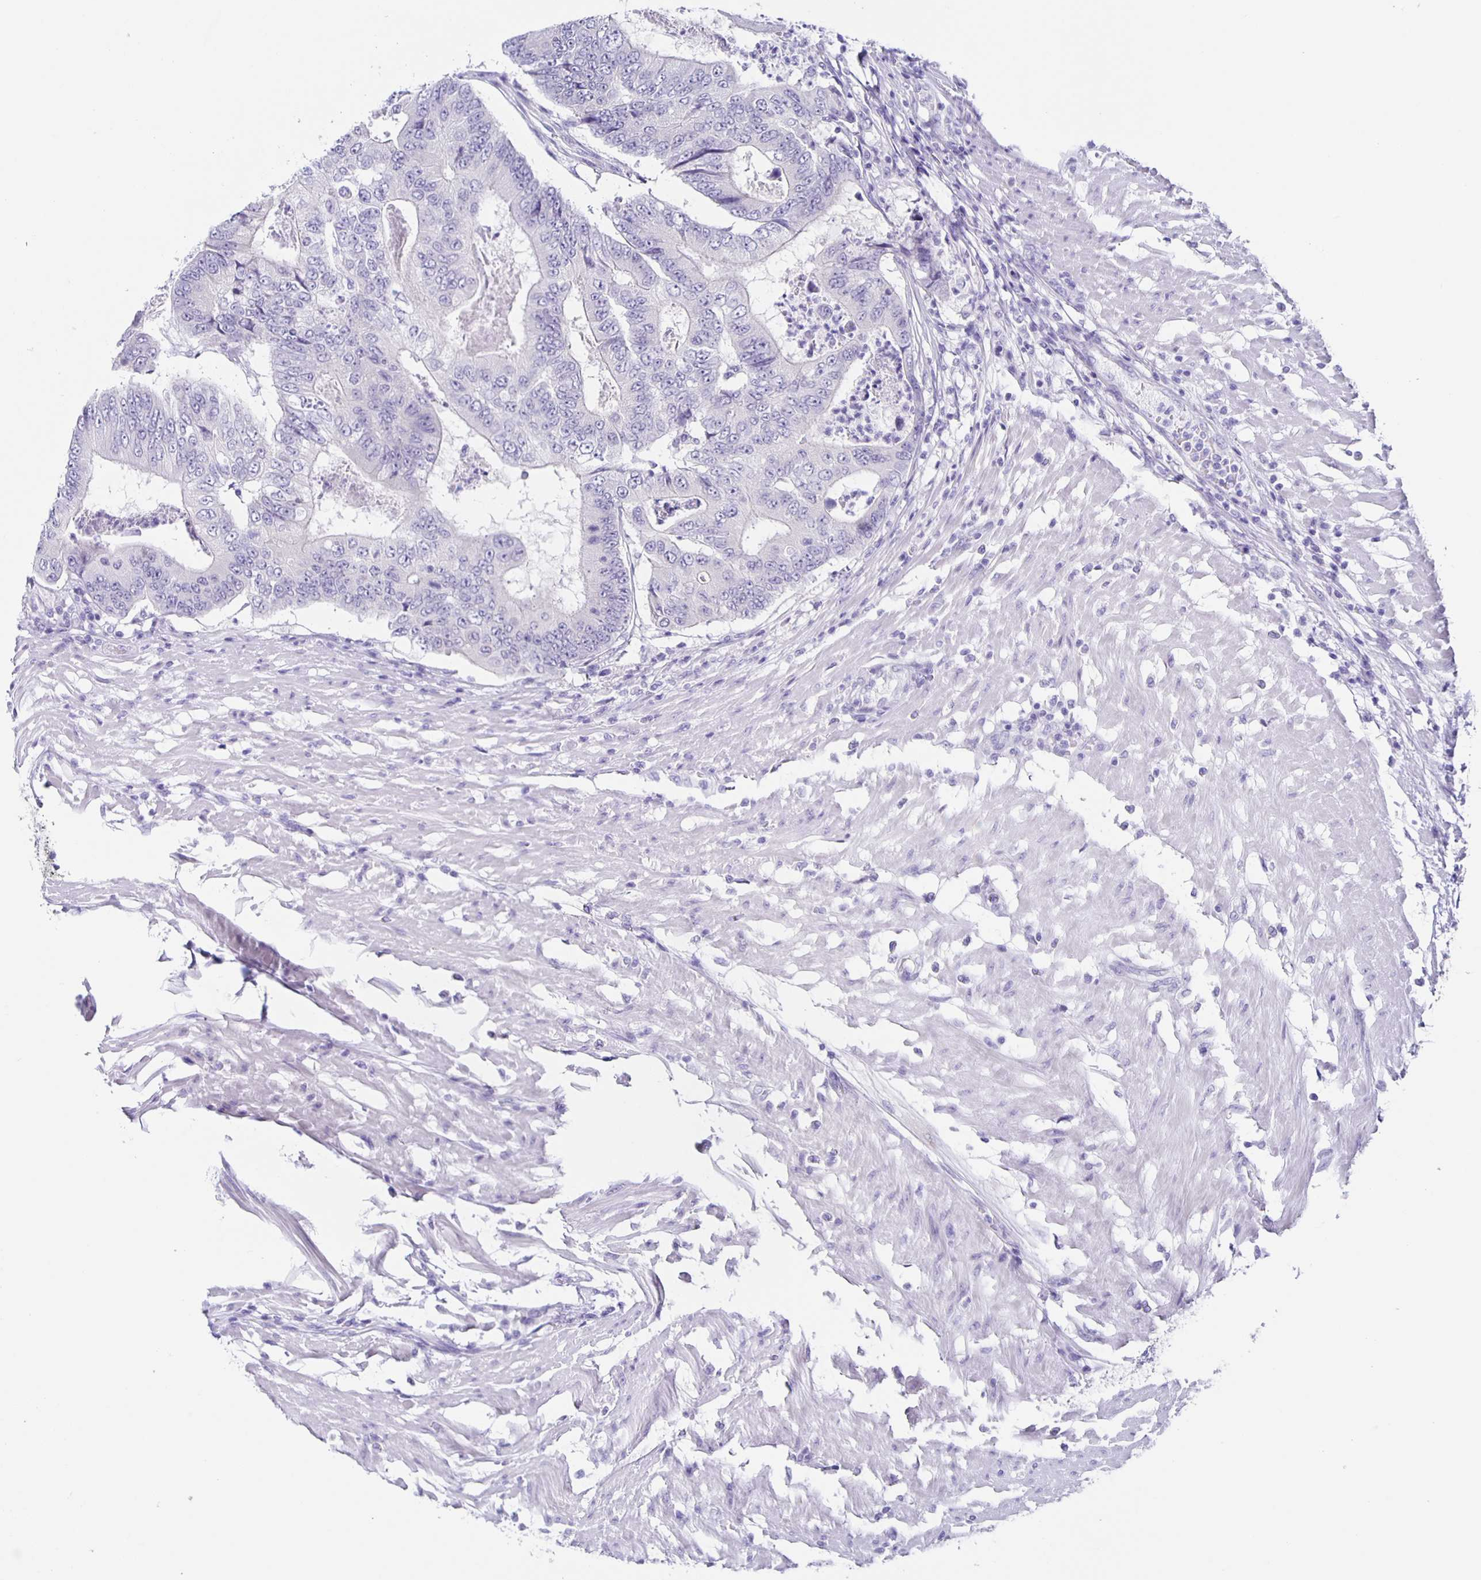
{"staining": {"intensity": "negative", "quantity": "none", "location": "none"}, "tissue": "colorectal cancer", "cell_type": "Tumor cells", "image_type": "cancer", "snomed": [{"axis": "morphology", "description": "Adenocarcinoma, NOS"}, {"axis": "topography", "description": "Colon"}], "caption": "This is an immunohistochemistry histopathology image of human colorectal adenocarcinoma. There is no positivity in tumor cells.", "gene": "SLC12A3", "patient": {"sex": "female", "age": 48}}